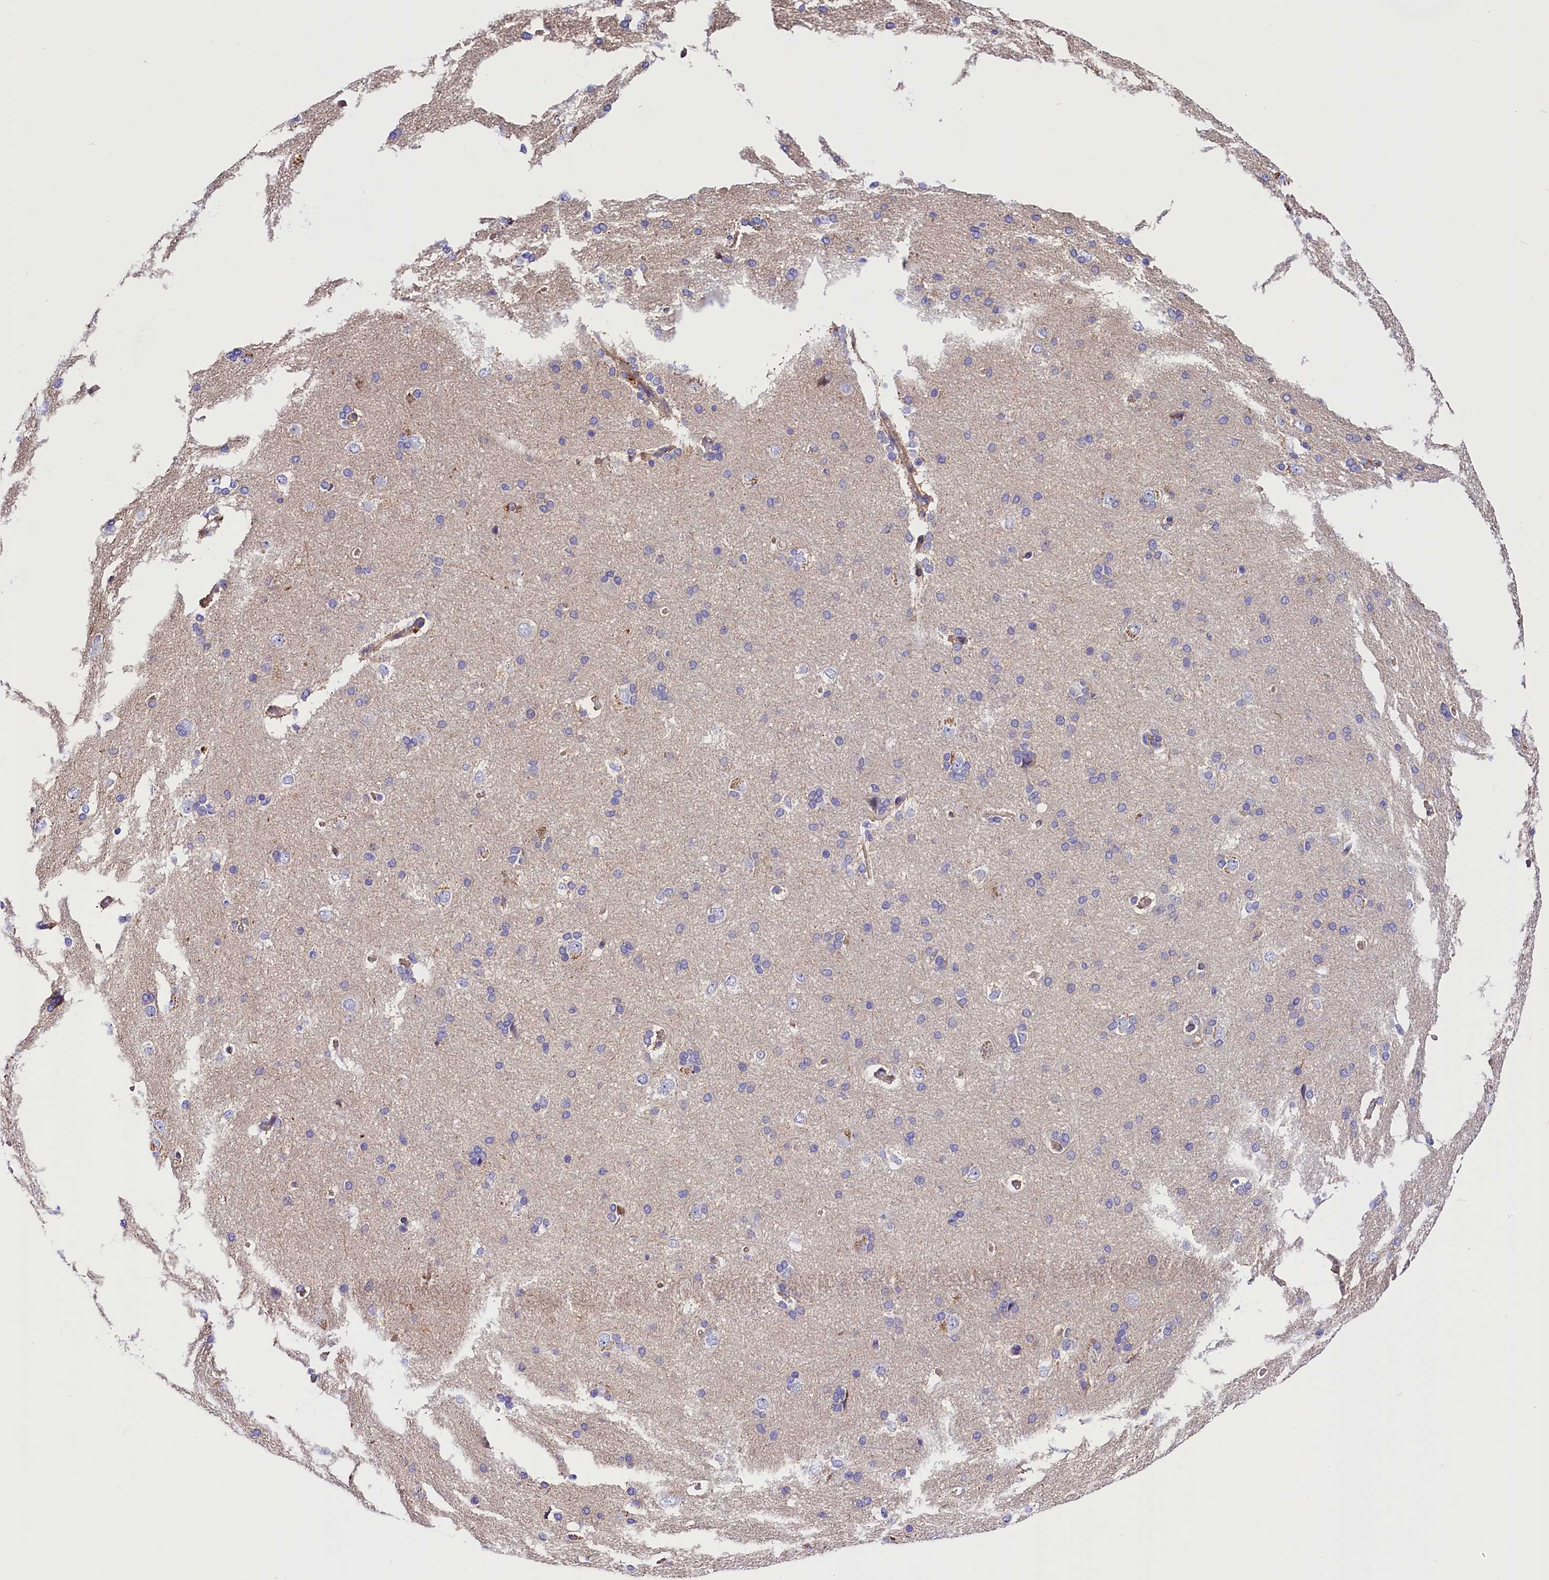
{"staining": {"intensity": "moderate", "quantity": "25%-75%", "location": "cytoplasmic/membranous"}, "tissue": "cerebral cortex", "cell_type": "Endothelial cells", "image_type": "normal", "snomed": [{"axis": "morphology", "description": "Normal tissue, NOS"}, {"axis": "topography", "description": "Cerebral cortex"}], "caption": "Immunohistochemical staining of benign human cerebral cortex reveals moderate cytoplasmic/membranous protein positivity in about 25%-75% of endothelial cells. The staining was performed using DAB to visualize the protein expression in brown, while the nuclei were stained in blue with hematoxylin (Magnification: 20x).", "gene": "ARMC6", "patient": {"sex": "male", "age": 62}}